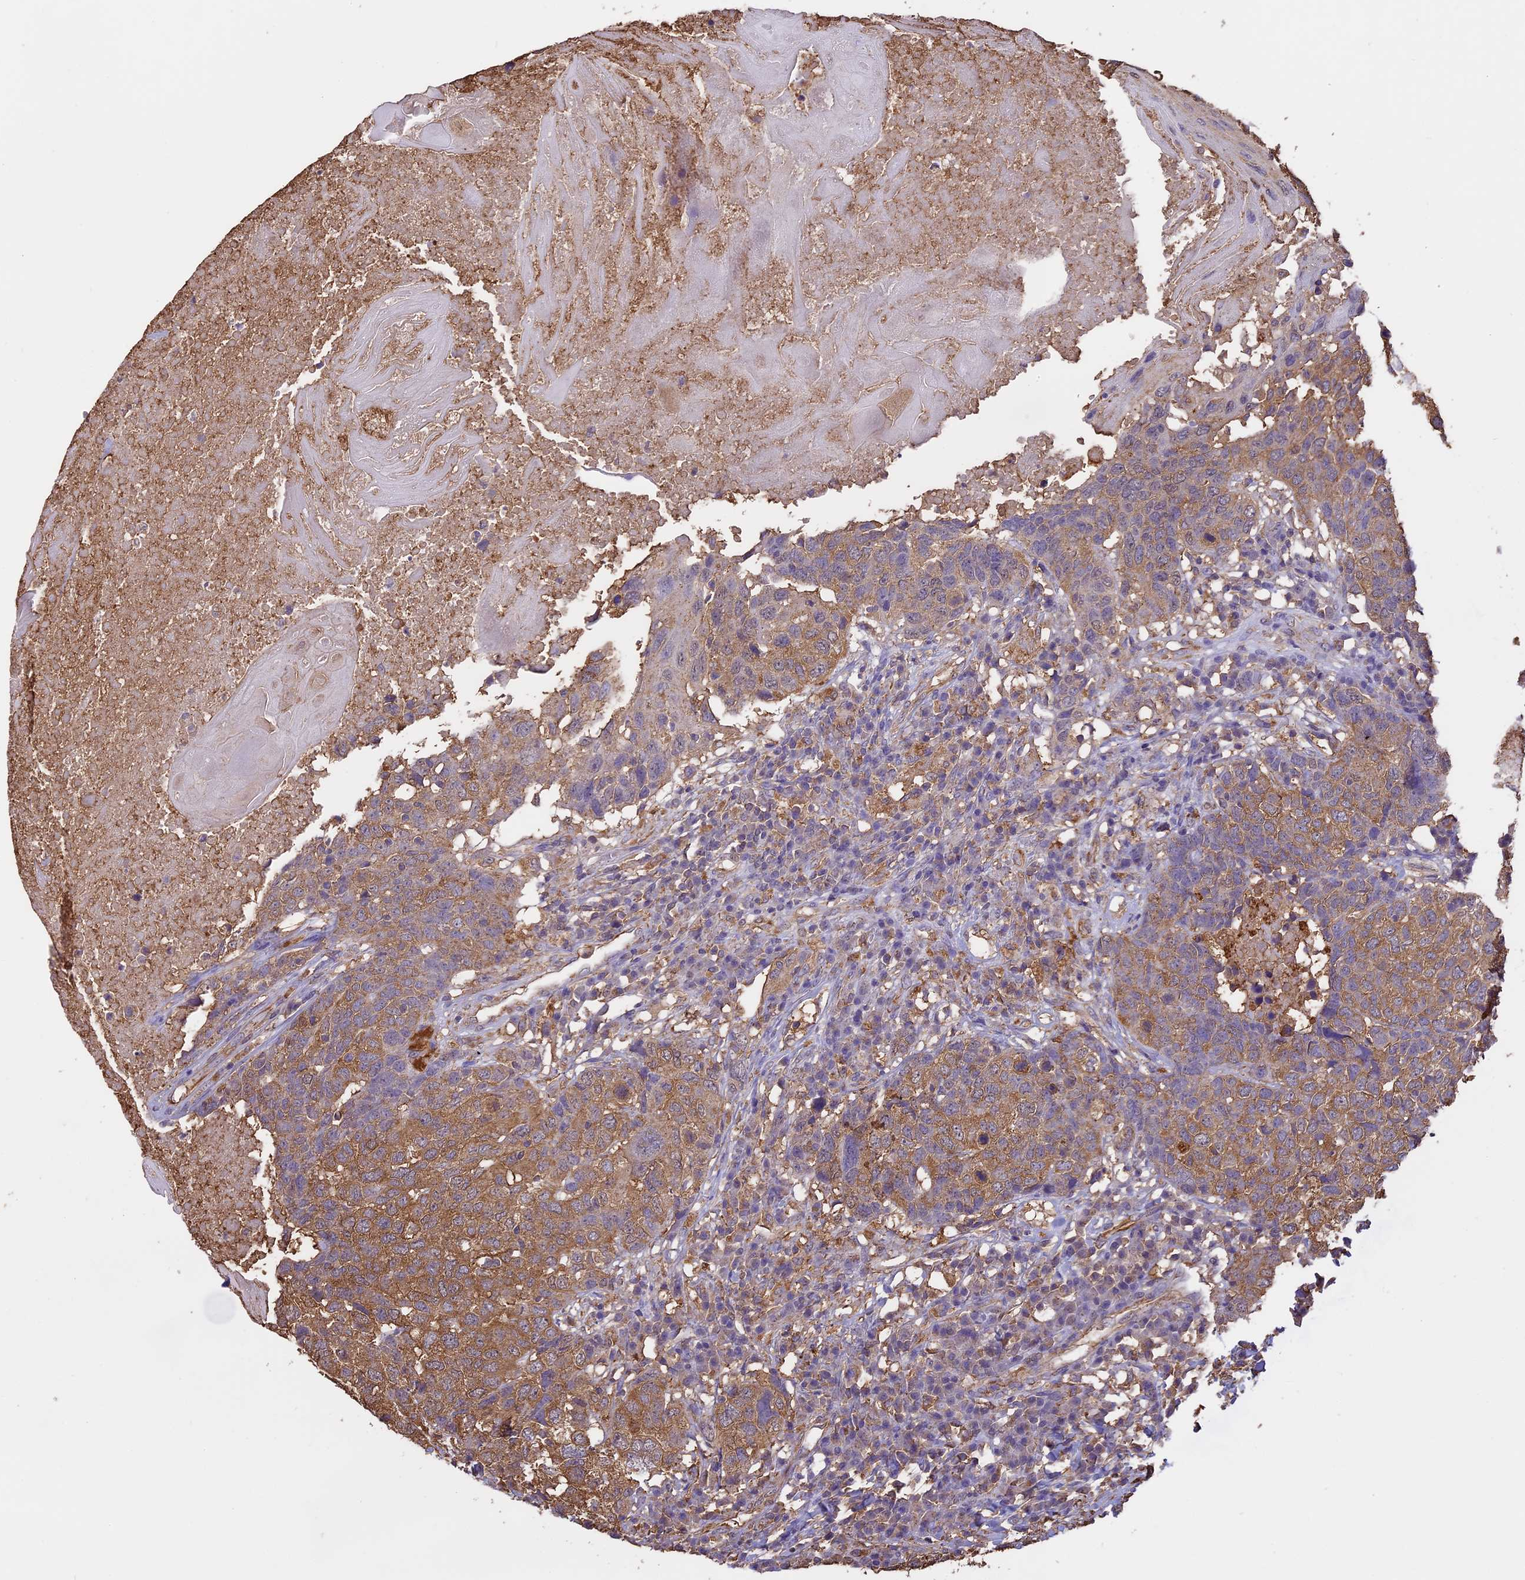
{"staining": {"intensity": "moderate", "quantity": ">75%", "location": "cytoplasmic/membranous"}, "tissue": "head and neck cancer", "cell_type": "Tumor cells", "image_type": "cancer", "snomed": [{"axis": "morphology", "description": "Squamous cell carcinoma, NOS"}, {"axis": "topography", "description": "Head-Neck"}], "caption": "Head and neck cancer stained with DAB immunohistochemistry (IHC) reveals medium levels of moderate cytoplasmic/membranous expression in approximately >75% of tumor cells. (IHC, brightfield microscopy, high magnification).", "gene": "ARHGAP19", "patient": {"sex": "male", "age": 66}}